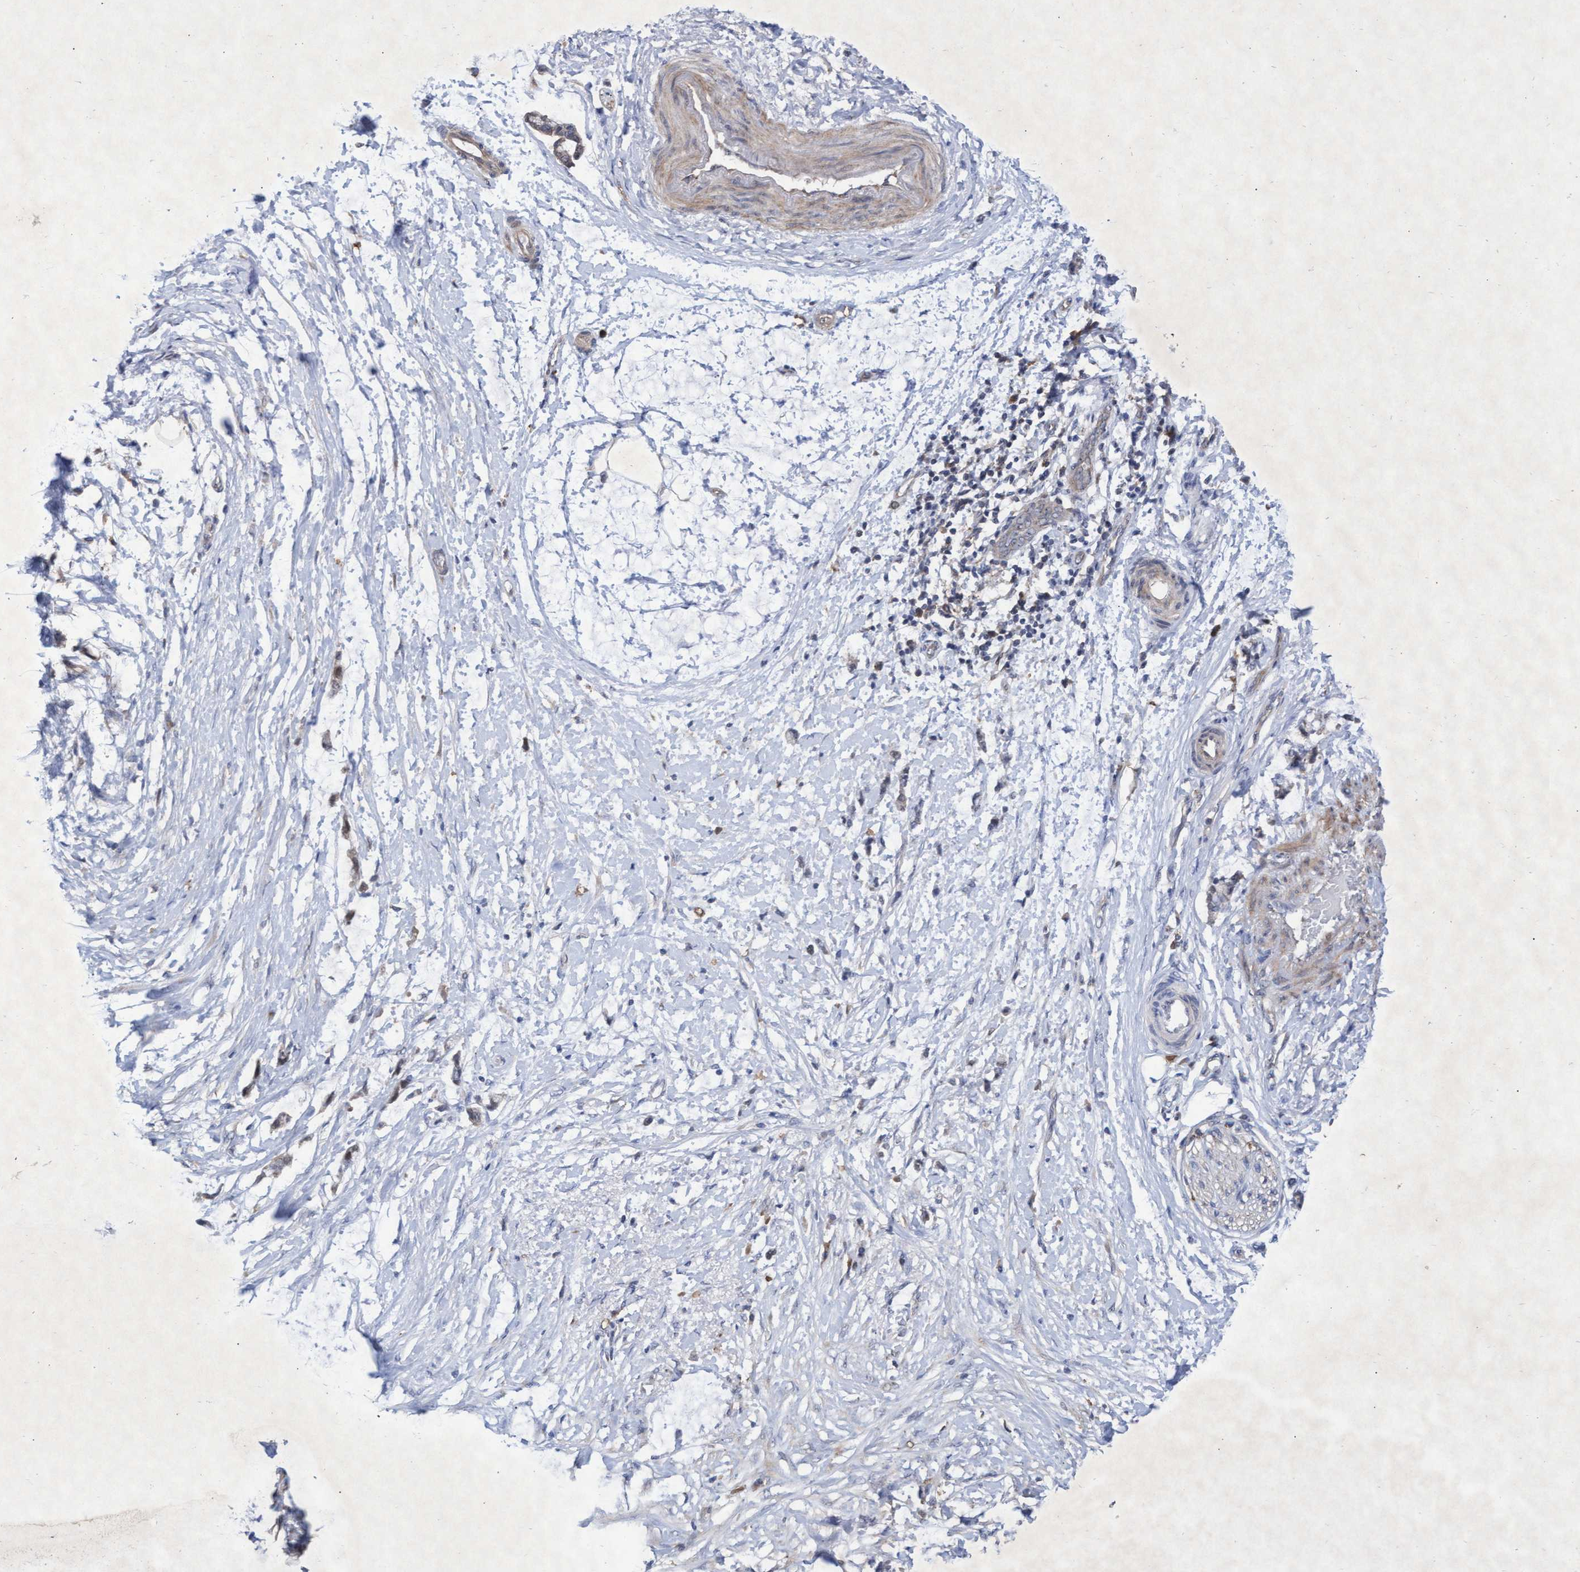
{"staining": {"intensity": "negative", "quantity": "none", "location": "none"}, "tissue": "adipose tissue", "cell_type": "Adipocytes", "image_type": "normal", "snomed": [{"axis": "morphology", "description": "Normal tissue, NOS"}, {"axis": "morphology", "description": "Adenocarcinoma, NOS"}, {"axis": "topography", "description": "Colon"}, {"axis": "topography", "description": "Peripheral nerve tissue"}], "caption": "IHC micrograph of benign human adipose tissue stained for a protein (brown), which reveals no expression in adipocytes. Nuclei are stained in blue.", "gene": "ABCF2", "patient": {"sex": "male", "age": 14}}